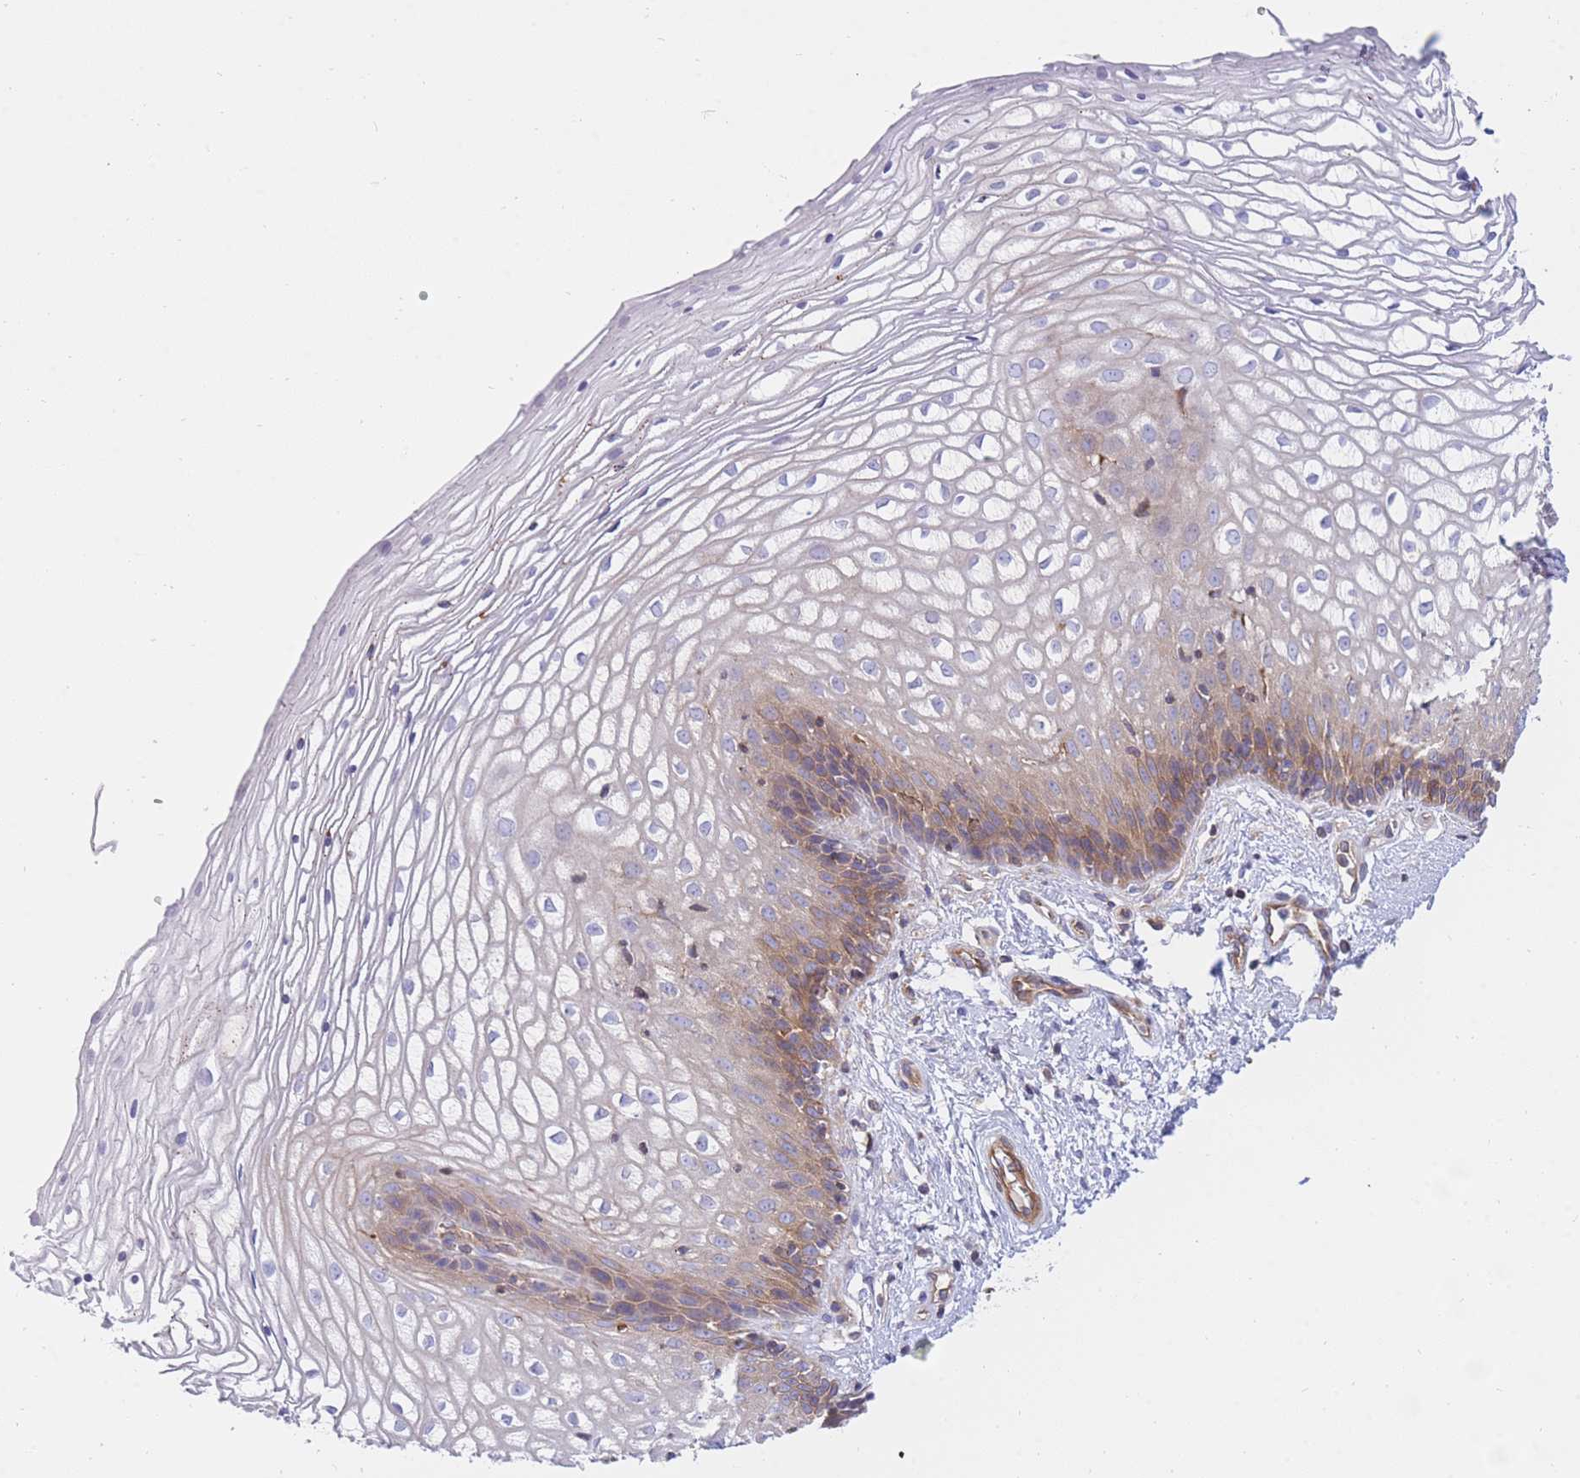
{"staining": {"intensity": "moderate", "quantity": "25%-75%", "location": "cytoplasmic/membranous"}, "tissue": "vagina", "cell_type": "Squamous epithelial cells", "image_type": "normal", "snomed": [{"axis": "morphology", "description": "Normal tissue, NOS"}, {"axis": "topography", "description": "Vagina"}], "caption": "Brown immunohistochemical staining in benign human vagina reveals moderate cytoplasmic/membranous staining in approximately 25%-75% of squamous epithelial cells.", "gene": "REM1", "patient": {"sex": "female", "age": 34}}